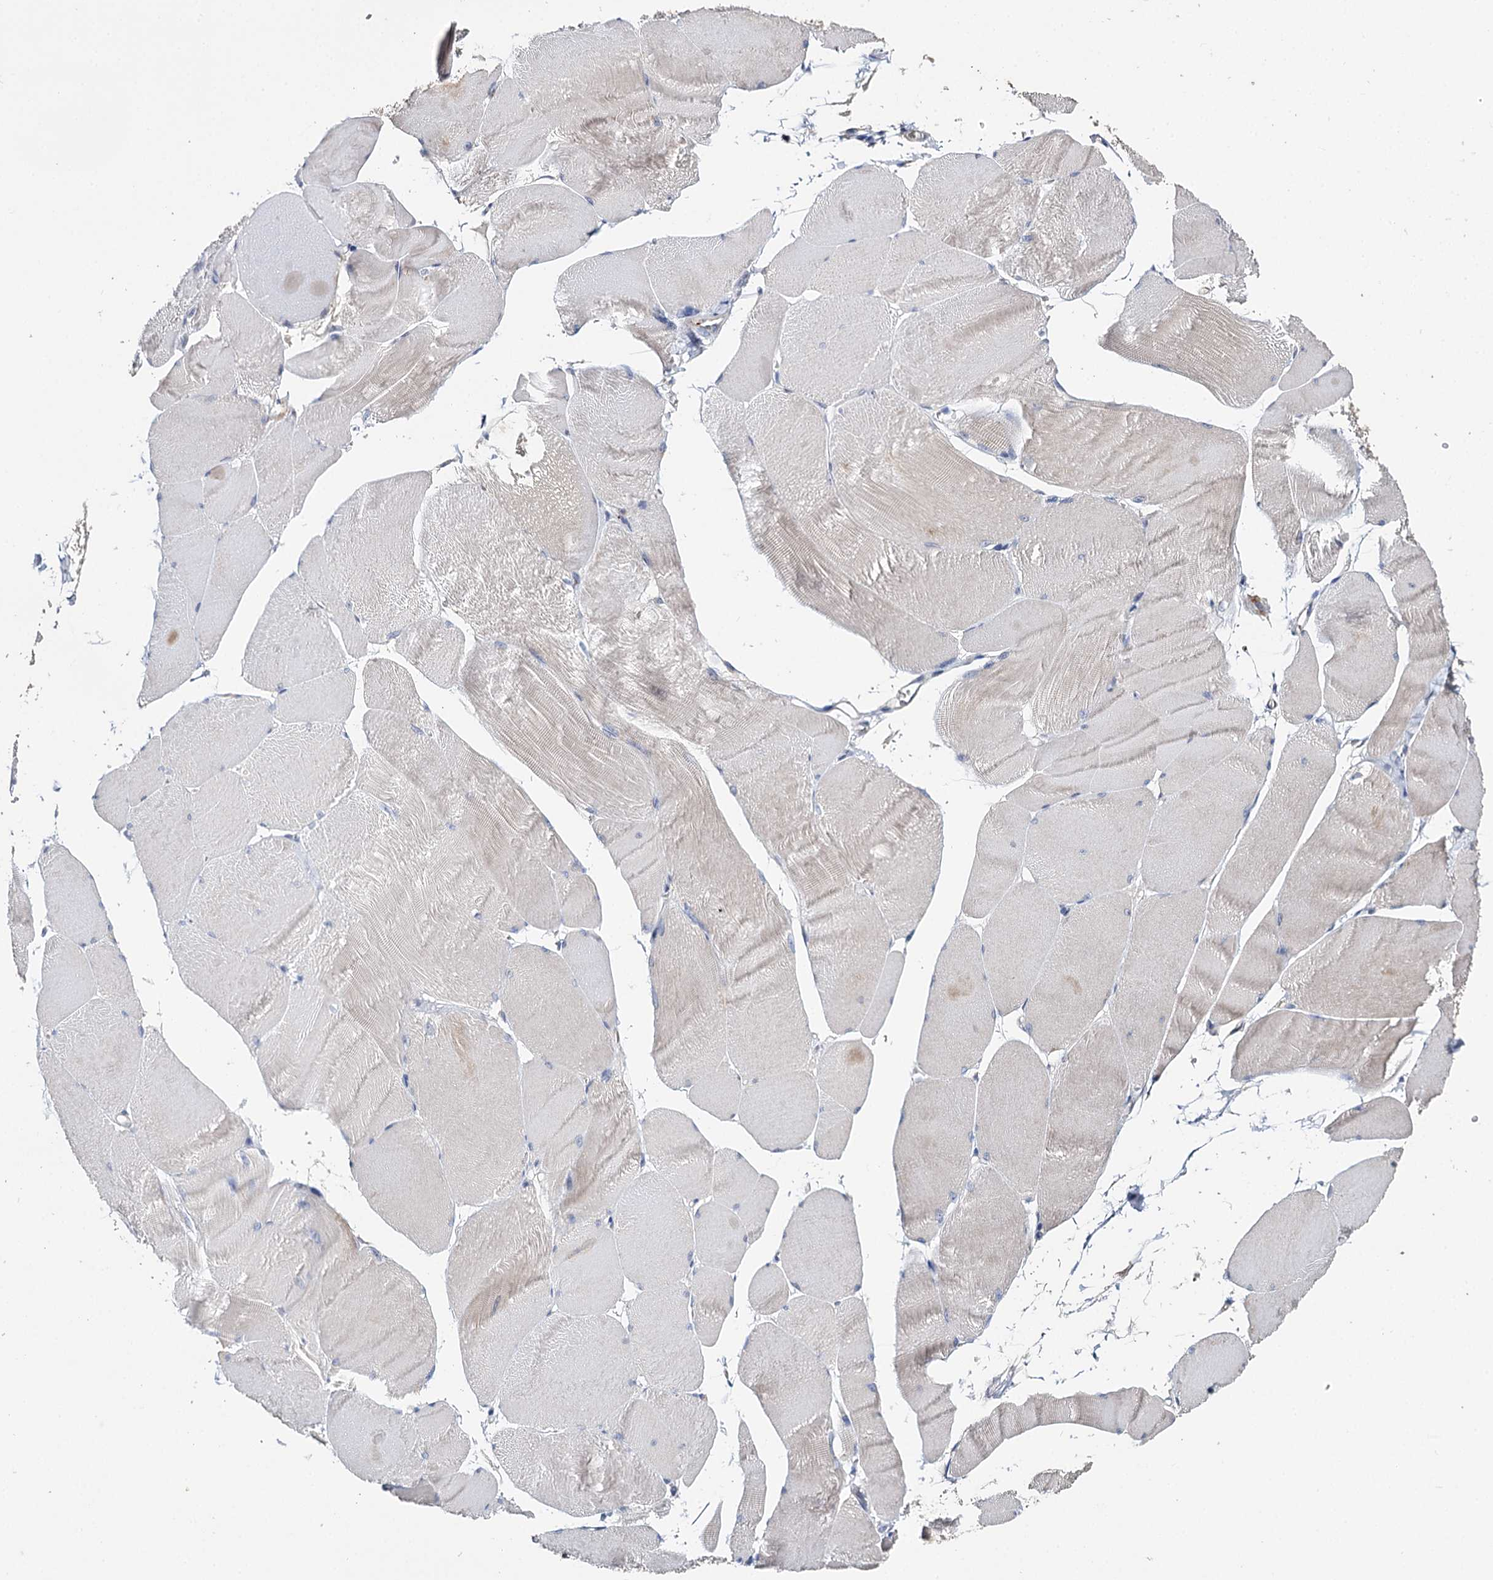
{"staining": {"intensity": "weak", "quantity": "<25%", "location": "cytoplasmic/membranous"}, "tissue": "skeletal muscle", "cell_type": "Myocytes", "image_type": "normal", "snomed": [{"axis": "morphology", "description": "Normal tissue, NOS"}, {"axis": "morphology", "description": "Basal cell carcinoma"}, {"axis": "topography", "description": "Skeletal muscle"}], "caption": "Myocytes show no significant protein positivity in unremarkable skeletal muscle. Brightfield microscopy of IHC stained with DAB (brown) and hematoxylin (blue), captured at high magnification.", "gene": "DNAH6", "patient": {"sex": "female", "age": 64}}